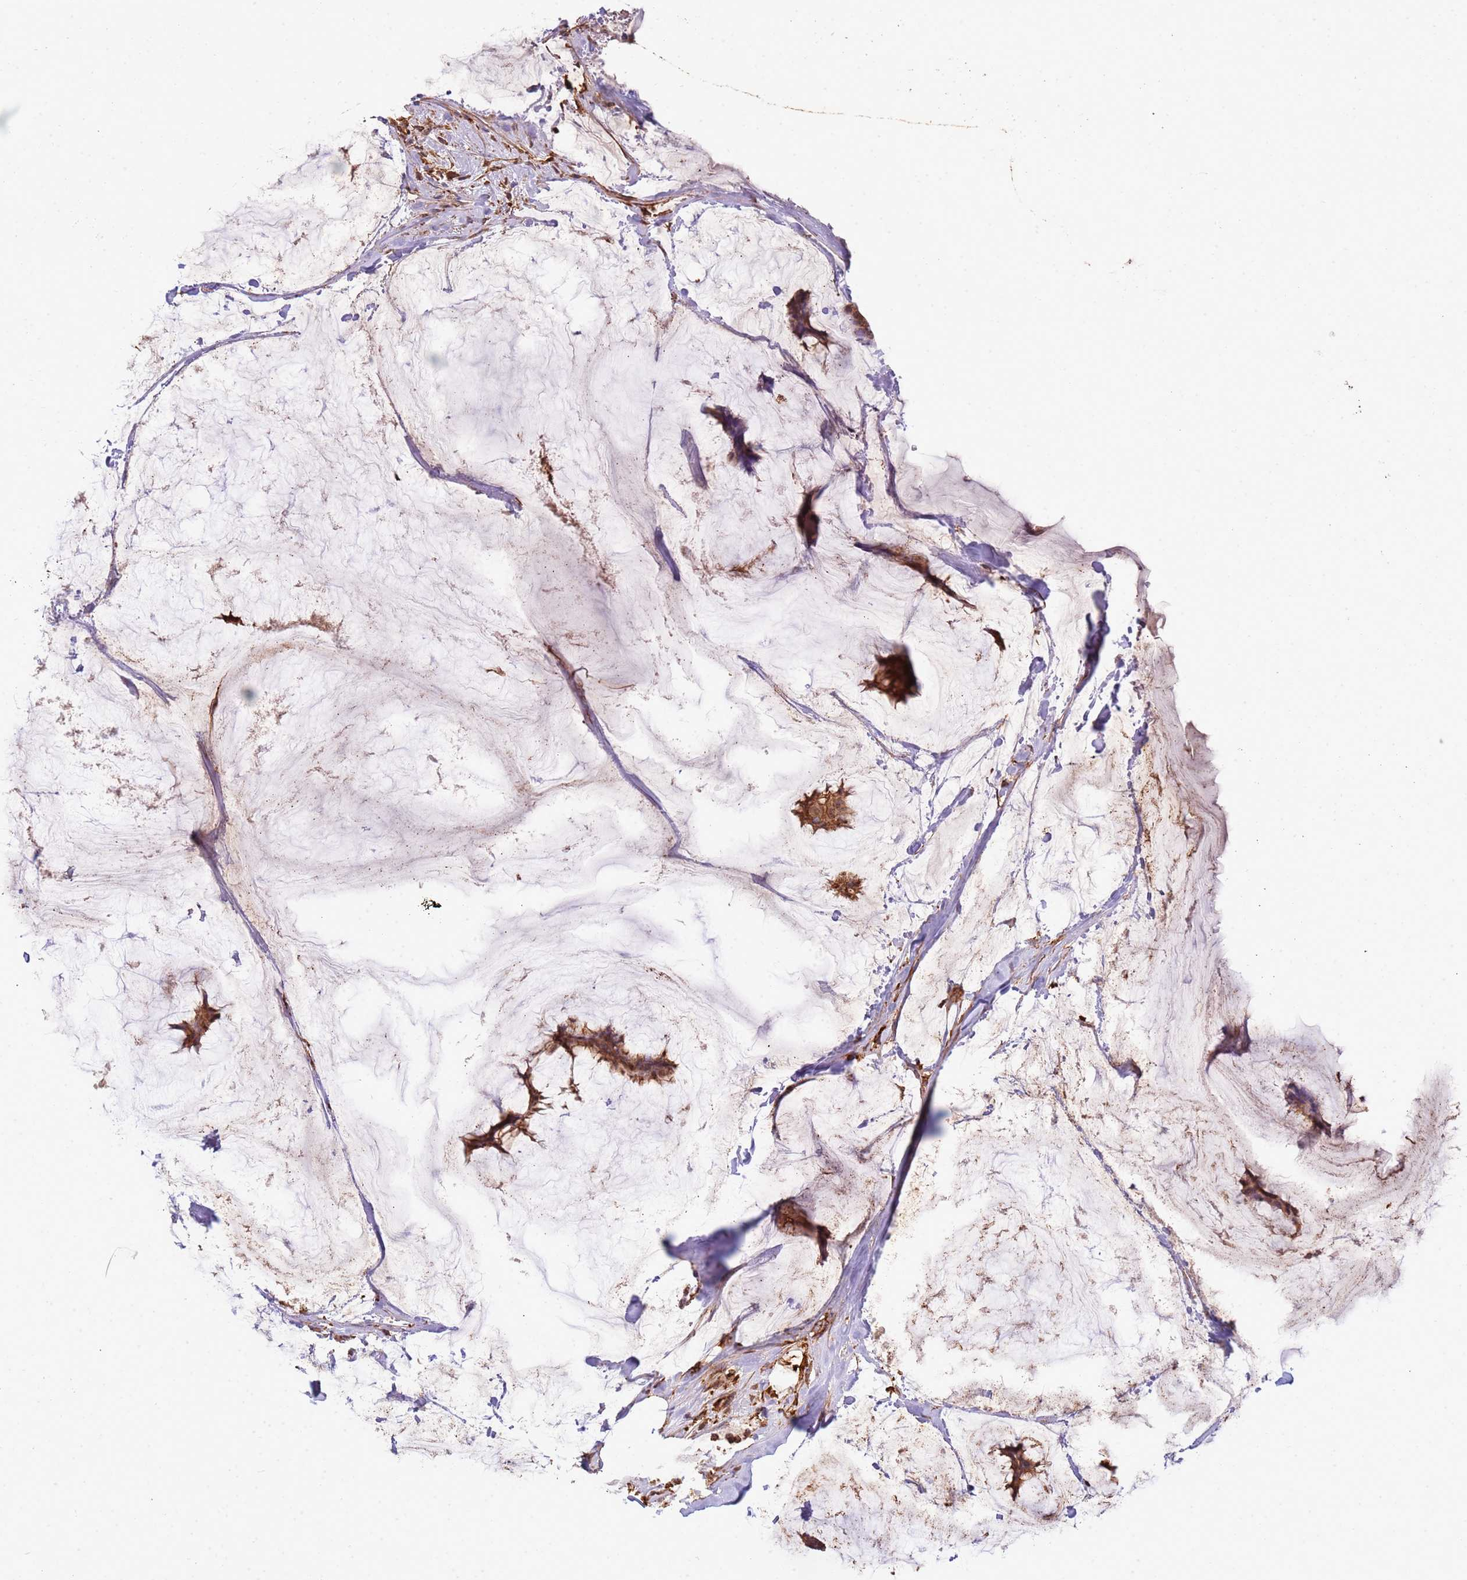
{"staining": {"intensity": "strong", "quantity": ">75%", "location": "cytoplasmic/membranous"}, "tissue": "breast cancer", "cell_type": "Tumor cells", "image_type": "cancer", "snomed": [{"axis": "morphology", "description": "Duct carcinoma"}, {"axis": "topography", "description": "Breast"}], "caption": "Immunohistochemical staining of breast infiltrating ductal carcinoma displays high levels of strong cytoplasmic/membranous staining in about >75% of tumor cells.", "gene": "NDUFAF4", "patient": {"sex": "female", "age": 93}}